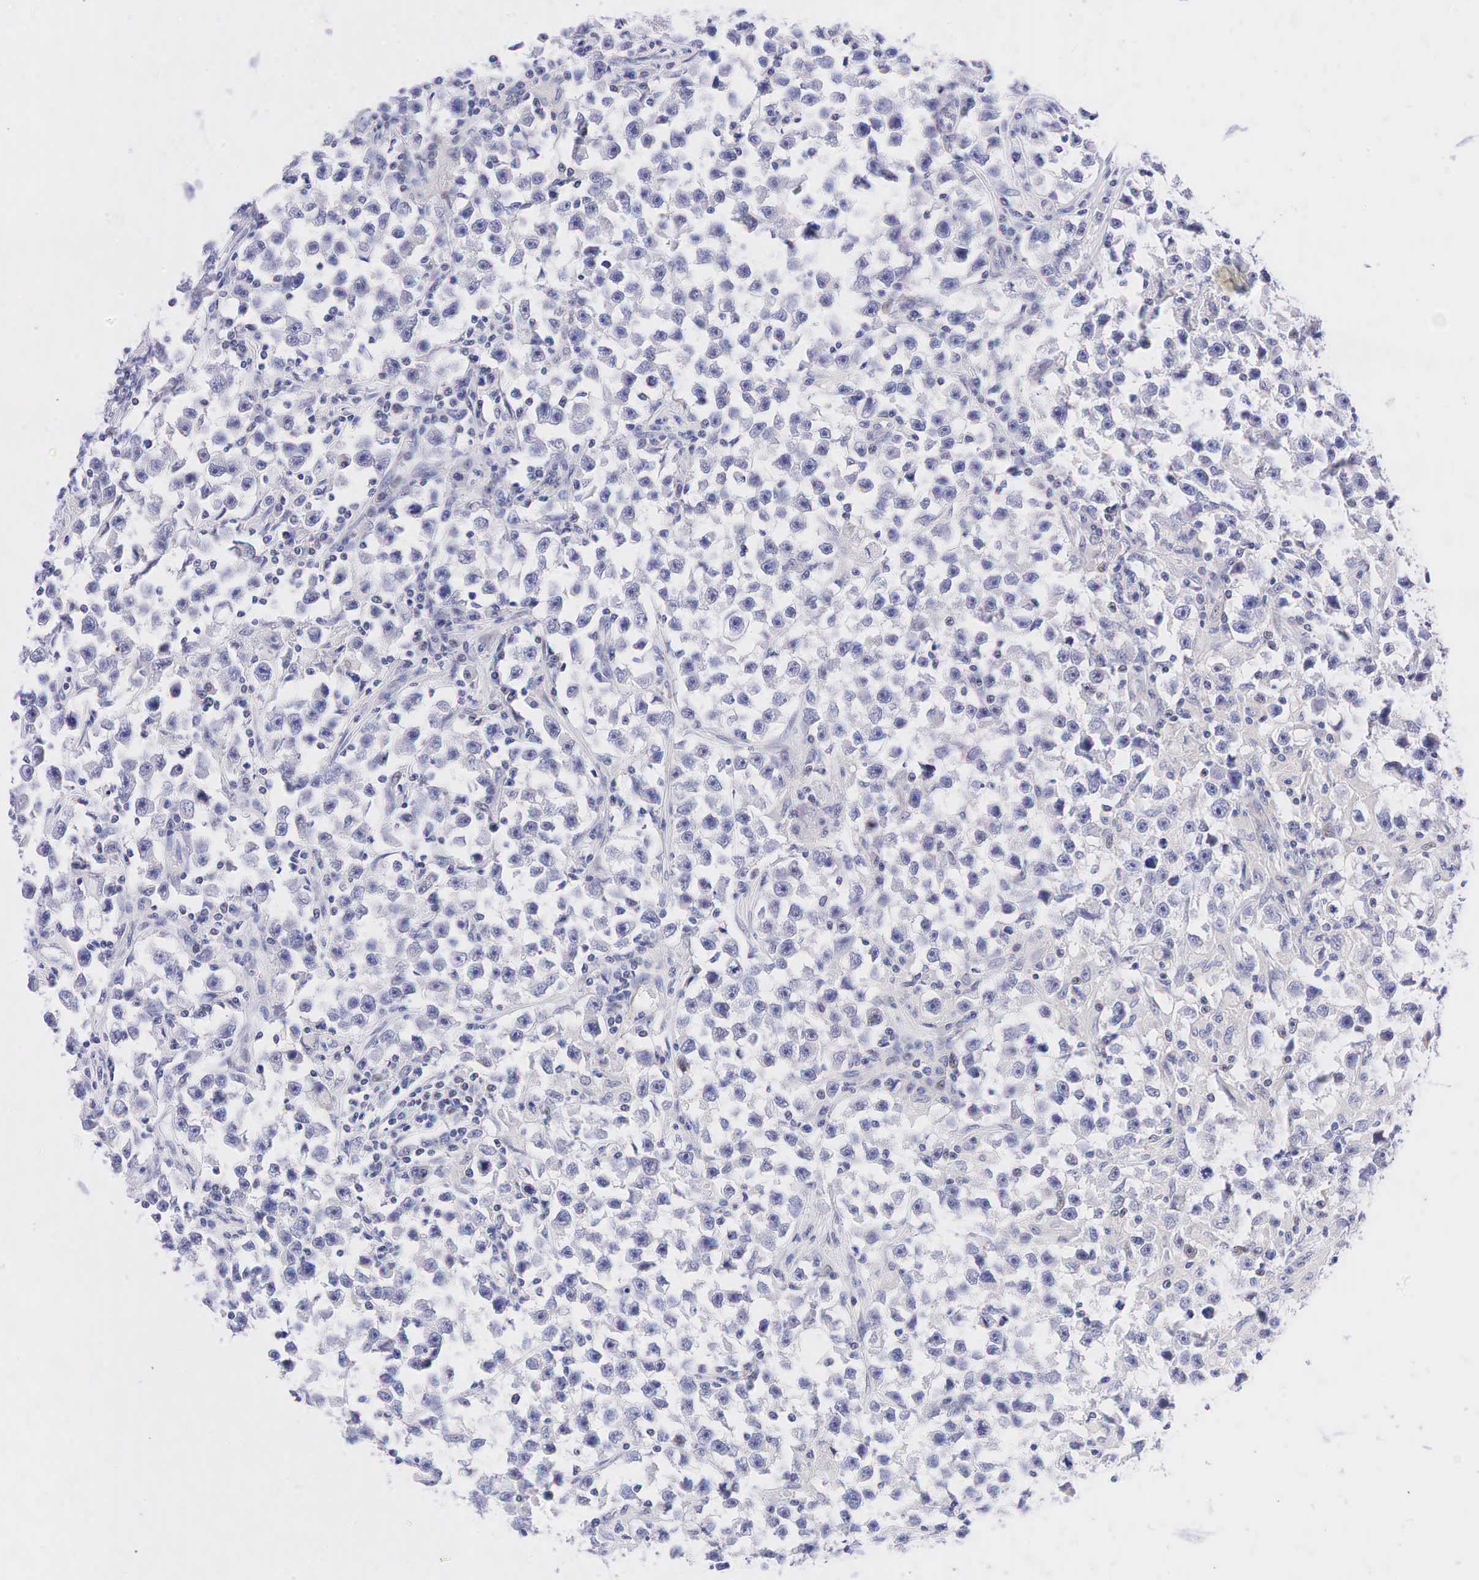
{"staining": {"intensity": "negative", "quantity": "none", "location": "none"}, "tissue": "testis cancer", "cell_type": "Tumor cells", "image_type": "cancer", "snomed": [{"axis": "morphology", "description": "Seminoma, NOS"}, {"axis": "topography", "description": "Testis"}], "caption": "A histopathology image of seminoma (testis) stained for a protein shows no brown staining in tumor cells.", "gene": "AR", "patient": {"sex": "male", "age": 33}}